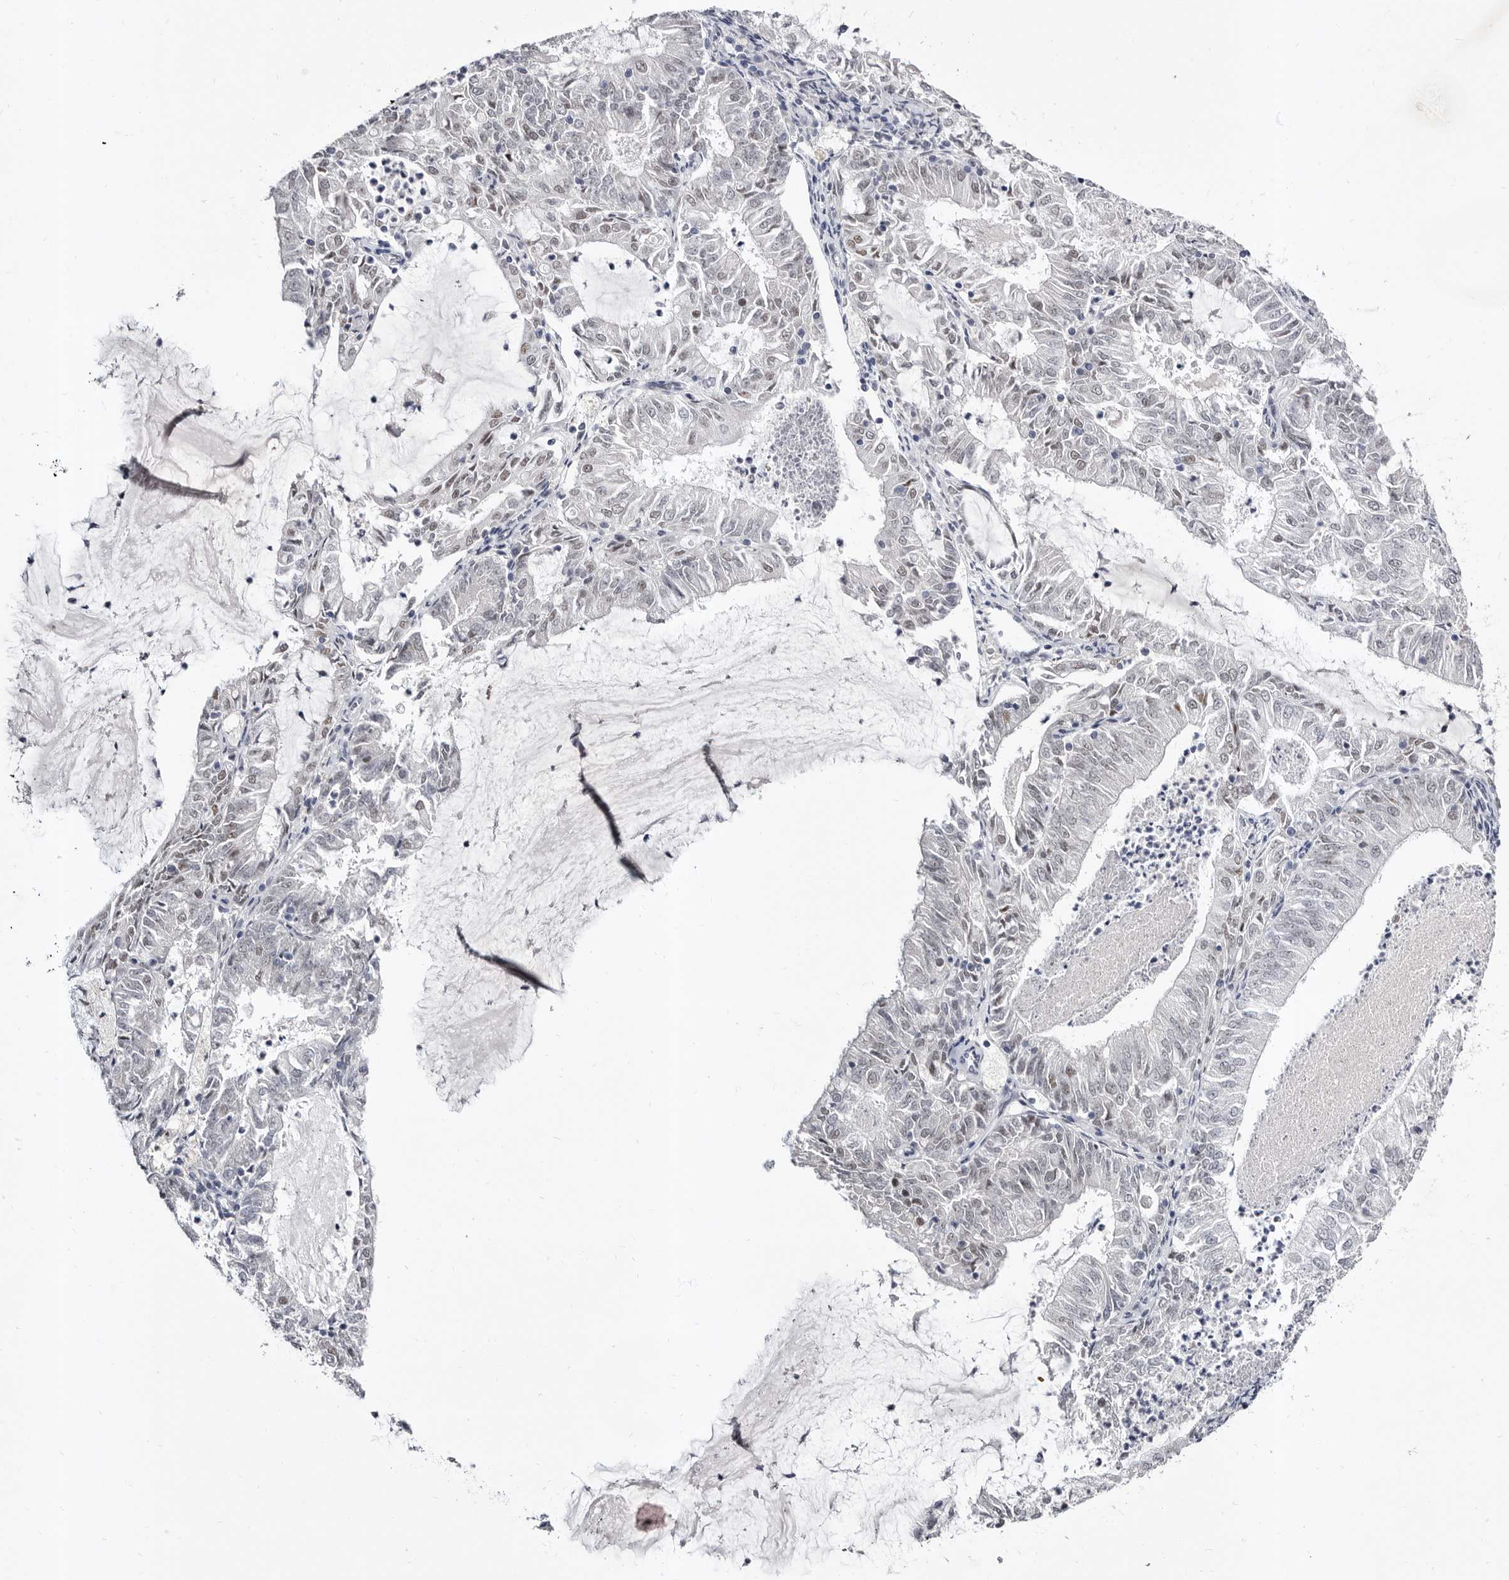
{"staining": {"intensity": "weak", "quantity": "<25%", "location": "nuclear"}, "tissue": "endometrial cancer", "cell_type": "Tumor cells", "image_type": "cancer", "snomed": [{"axis": "morphology", "description": "Adenocarcinoma, NOS"}, {"axis": "topography", "description": "Endometrium"}], "caption": "The immunohistochemistry histopathology image has no significant positivity in tumor cells of adenocarcinoma (endometrial) tissue.", "gene": "ZNF326", "patient": {"sex": "female", "age": 57}}